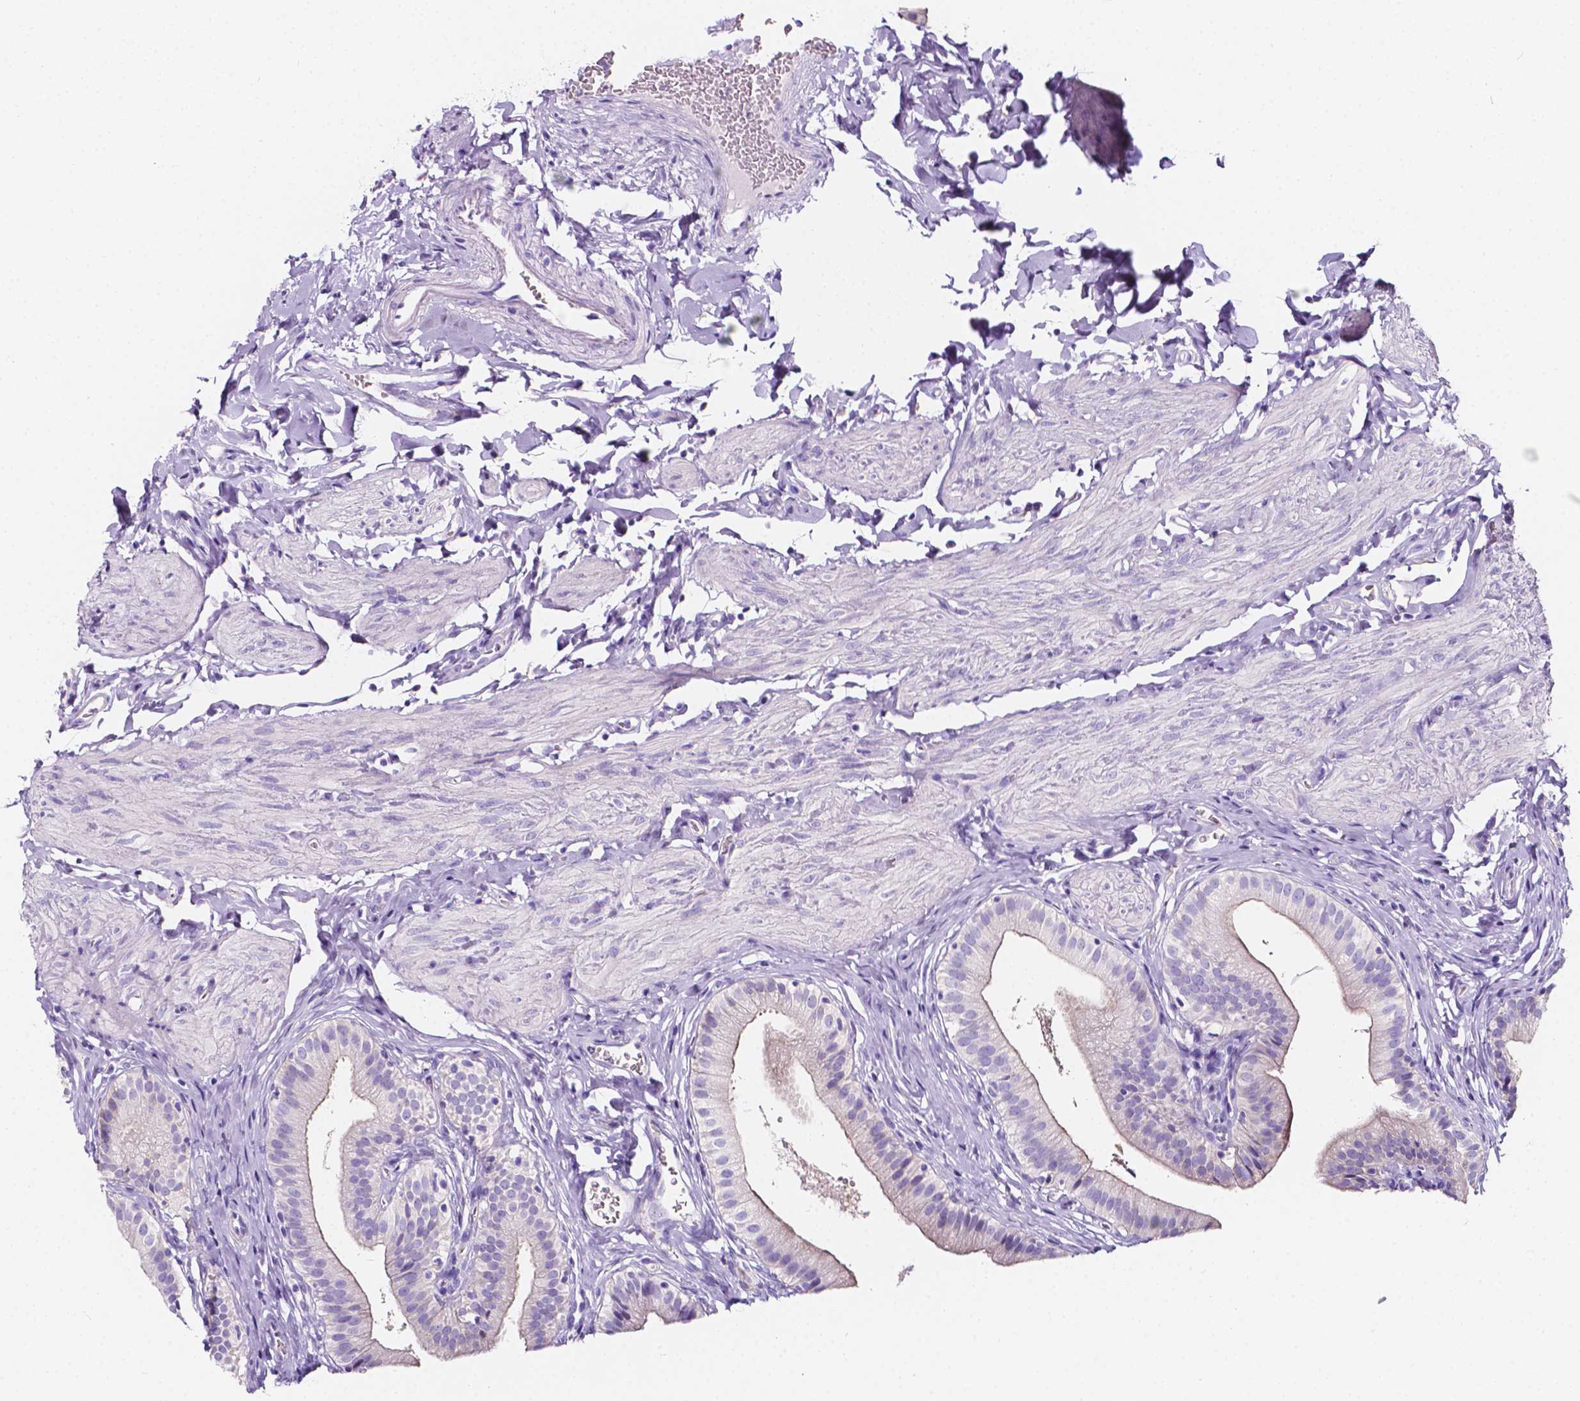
{"staining": {"intensity": "negative", "quantity": "none", "location": "none"}, "tissue": "gallbladder", "cell_type": "Glandular cells", "image_type": "normal", "snomed": [{"axis": "morphology", "description": "Normal tissue, NOS"}, {"axis": "topography", "description": "Gallbladder"}], "caption": "A micrograph of human gallbladder is negative for staining in glandular cells. (Brightfield microscopy of DAB (3,3'-diaminobenzidine) immunohistochemistry (IHC) at high magnification).", "gene": "CLSTN2", "patient": {"sex": "female", "age": 47}}